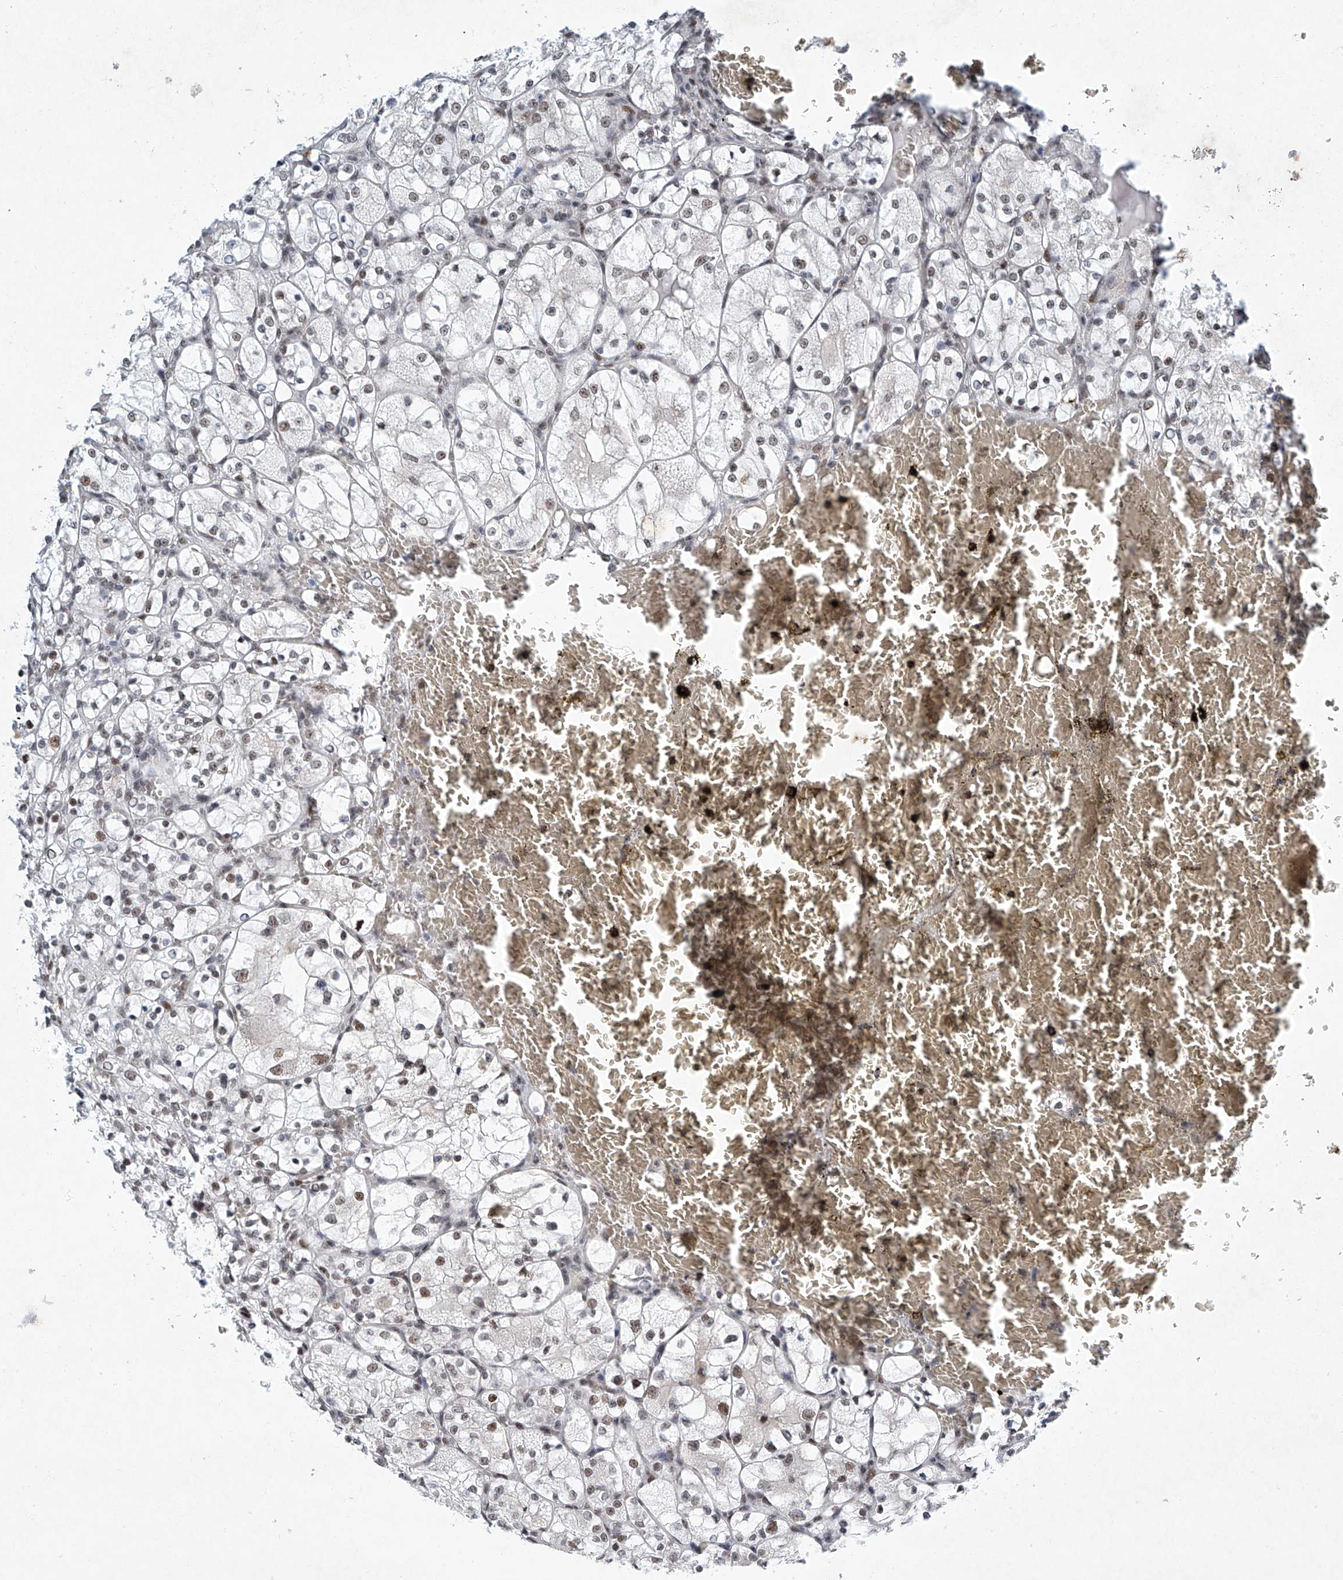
{"staining": {"intensity": "weak", "quantity": "25%-75%", "location": "nuclear"}, "tissue": "renal cancer", "cell_type": "Tumor cells", "image_type": "cancer", "snomed": [{"axis": "morphology", "description": "Adenocarcinoma, NOS"}, {"axis": "topography", "description": "Kidney"}], "caption": "This histopathology image shows adenocarcinoma (renal) stained with immunohistochemistry to label a protein in brown. The nuclear of tumor cells show weak positivity for the protein. Nuclei are counter-stained blue.", "gene": "TFDP1", "patient": {"sex": "female", "age": 69}}